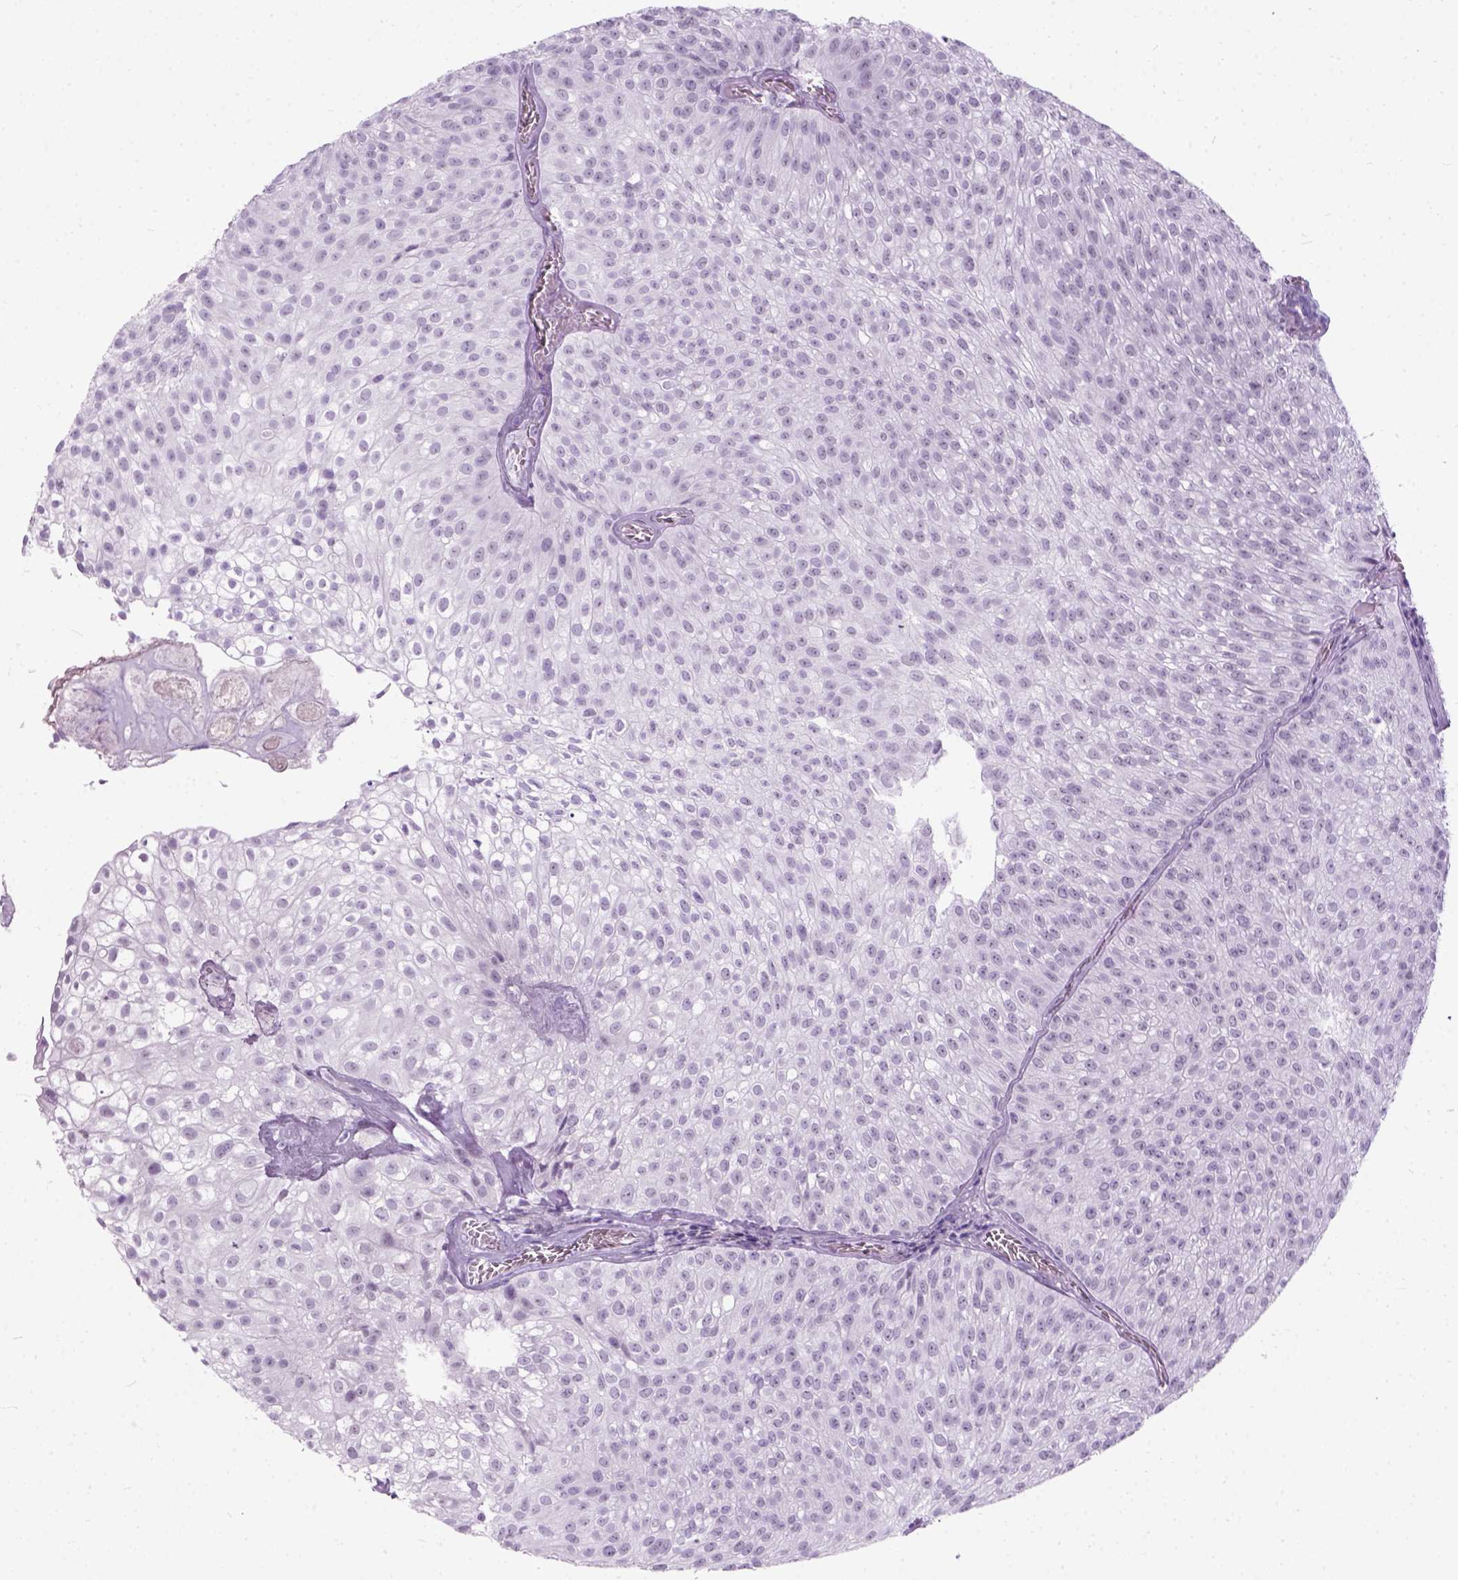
{"staining": {"intensity": "negative", "quantity": "none", "location": "none"}, "tissue": "urothelial cancer", "cell_type": "Tumor cells", "image_type": "cancer", "snomed": [{"axis": "morphology", "description": "Urothelial carcinoma, Low grade"}, {"axis": "topography", "description": "Urinary bladder"}], "caption": "IHC of urothelial cancer displays no positivity in tumor cells.", "gene": "AXDND1", "patient": {"sex": "male", "age": 70}}